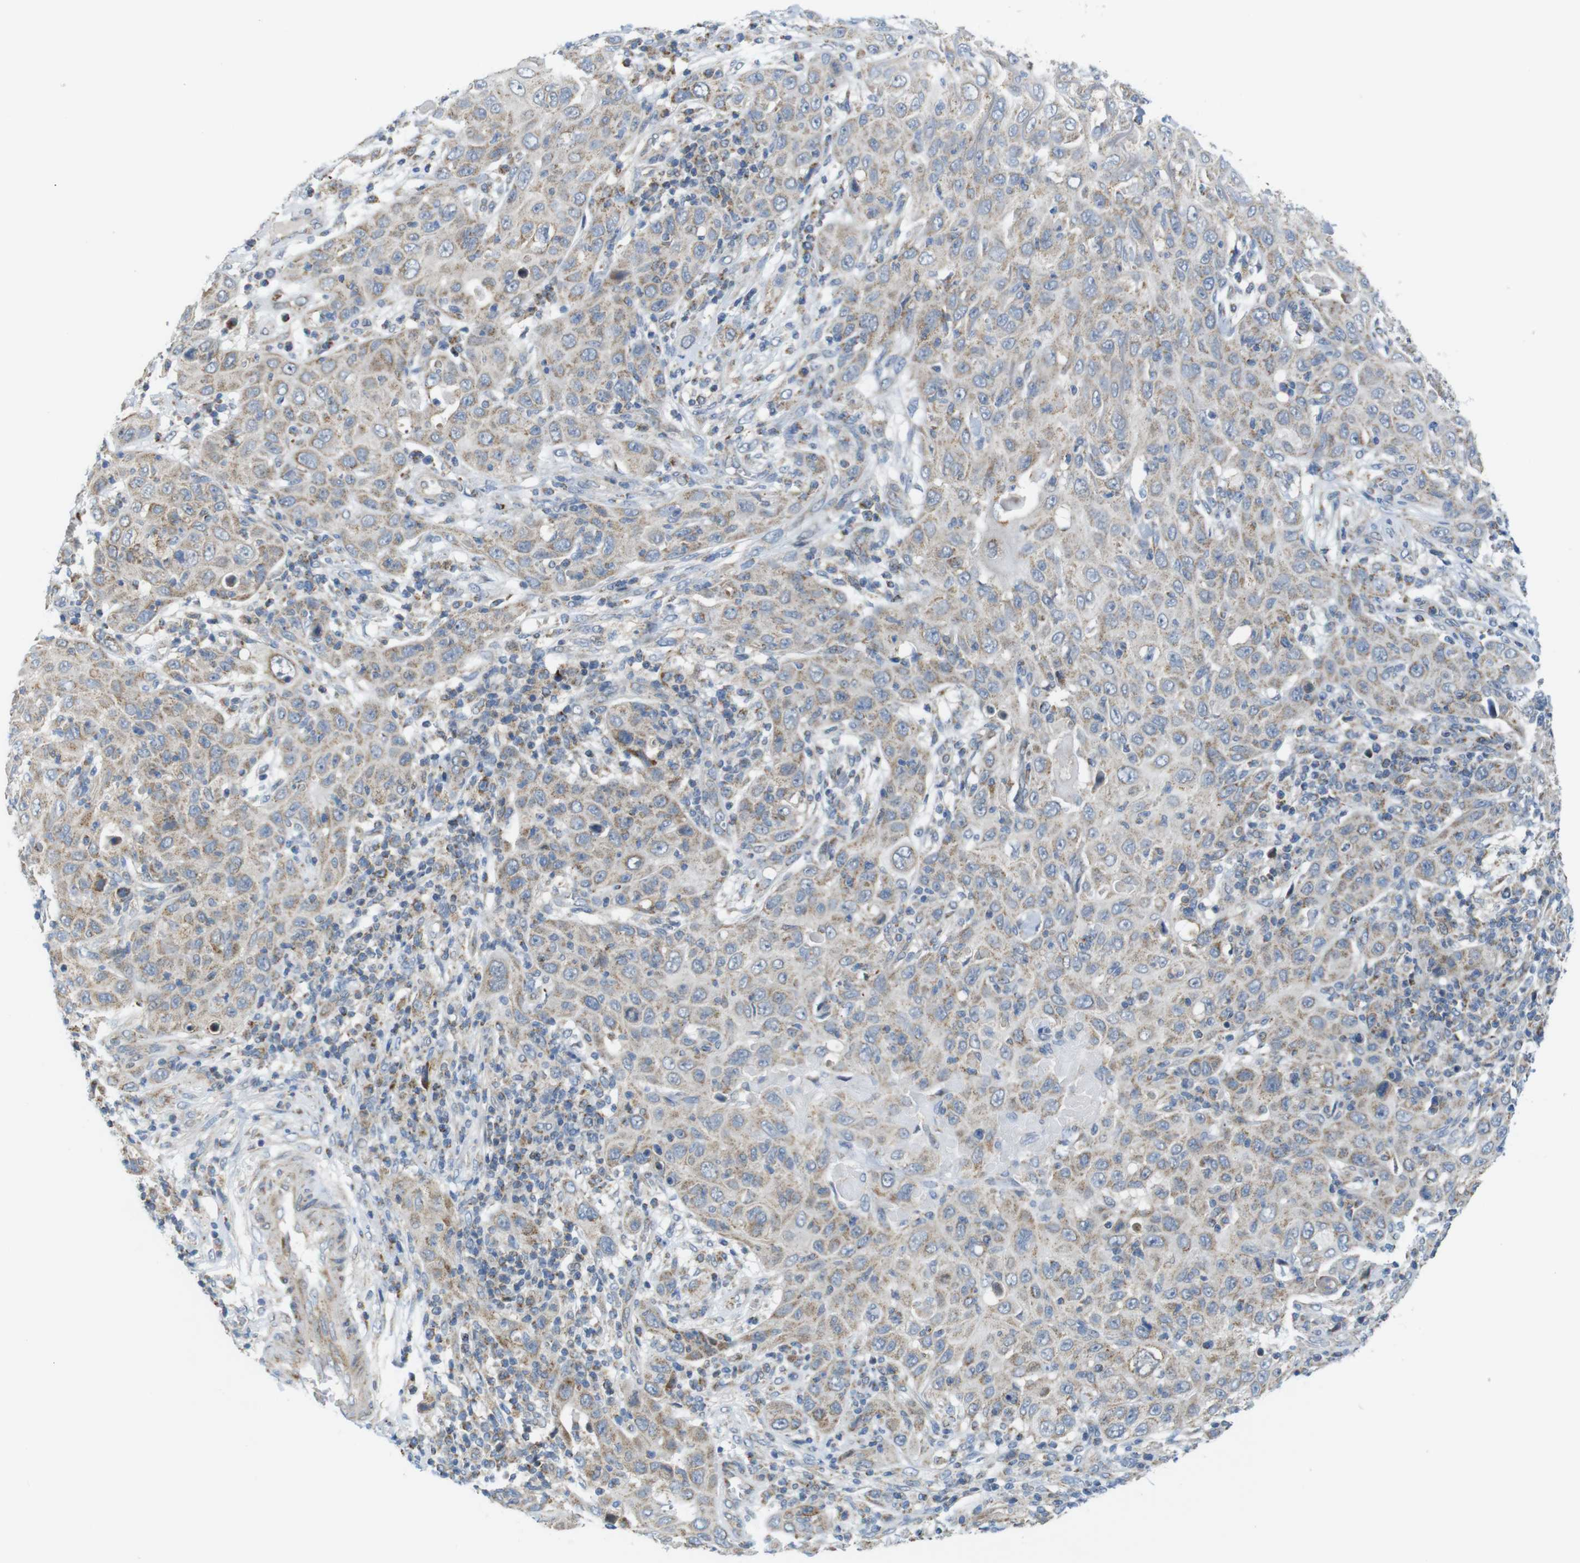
{"staining": {"intensity": "moderate", "quantity": ">75%", "location": "cytoplasmic/membranous"}, "tissue": "skin cancer", "cell_type": "Tumor cells", "image_type": "cancer", "snomed": [{"axis": "morphology", "description": "Squamous cell carcinoma, NOS"}, {"axis": "topography", "description": "Skin"}], "caption": "Protein expression by IHC exhibits moderate cytoplasmic/membranous positivity in about >75% of tumor cells in skin cancer (squamous cell carcinoma).", "gene": "MARCHF1", "patient": {"sex": "female", "age": 88}}